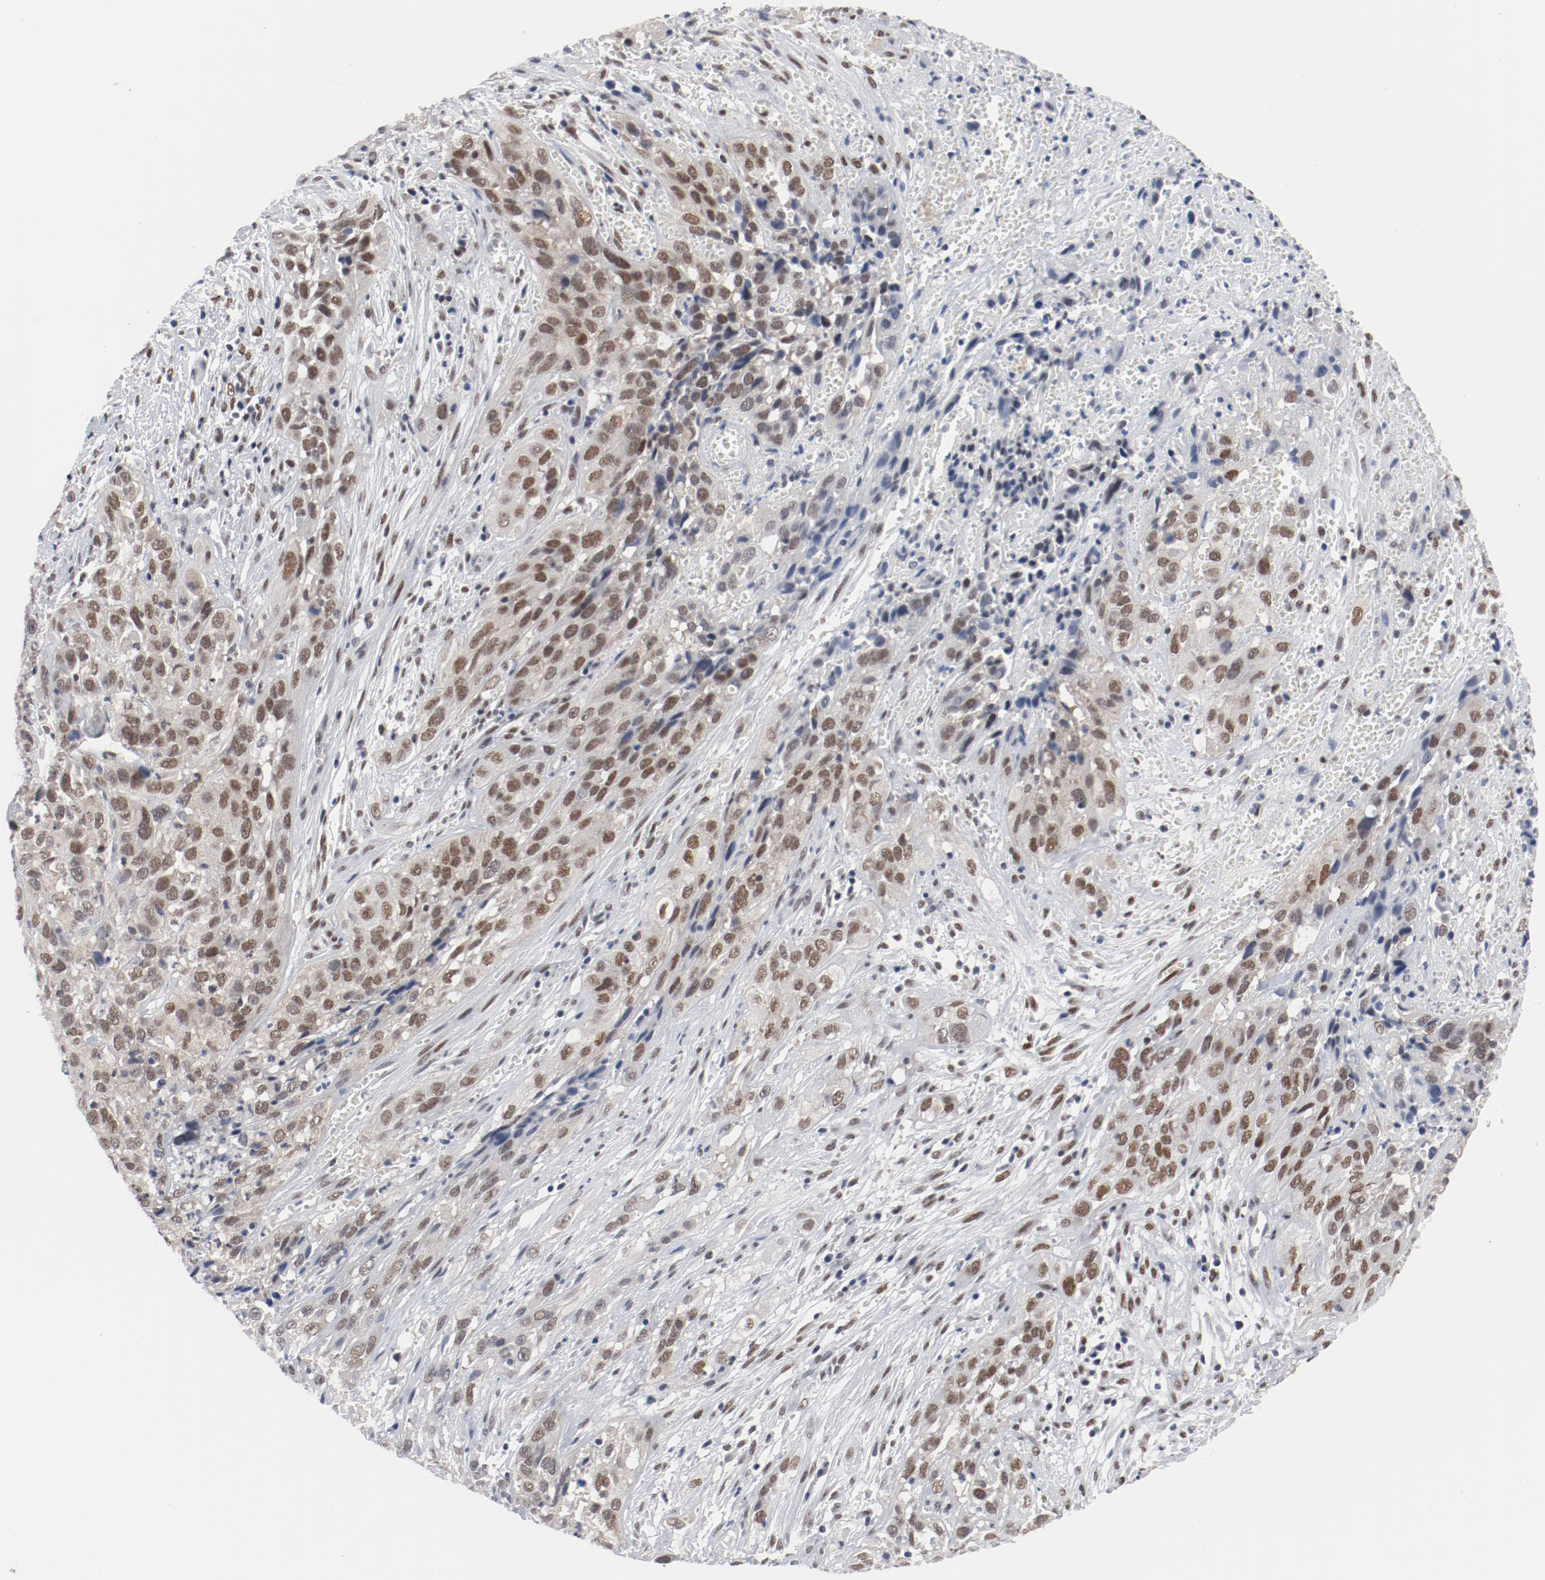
{"staining": {"intensity": "moderate", "quantity": ">75%", "location": "nuclear"}, "tissue": "cervical cancer", "cell_type": "Tumor cells", "image_type": "cancer", "snomed": [{"axis": "morphology", "description": "Squamous cell carcinoma, NOS"}, {"axis": "topography", "description": "Cervix"}], "caption": "High-magnification brightfield microscopy of cervical squamous cell carcinoma stained with DAB (3,3'-diaminobenzidine) (brown) and counterstained with hematoxylin (blue). tumor cells exhibit moderate nuclear expression is present in approximately>75% of cells. (Brightfield microscopy of DAB IHC at high magnification).", "gene": "ARNT", "patient": {"sex": "female", "age": 32}}